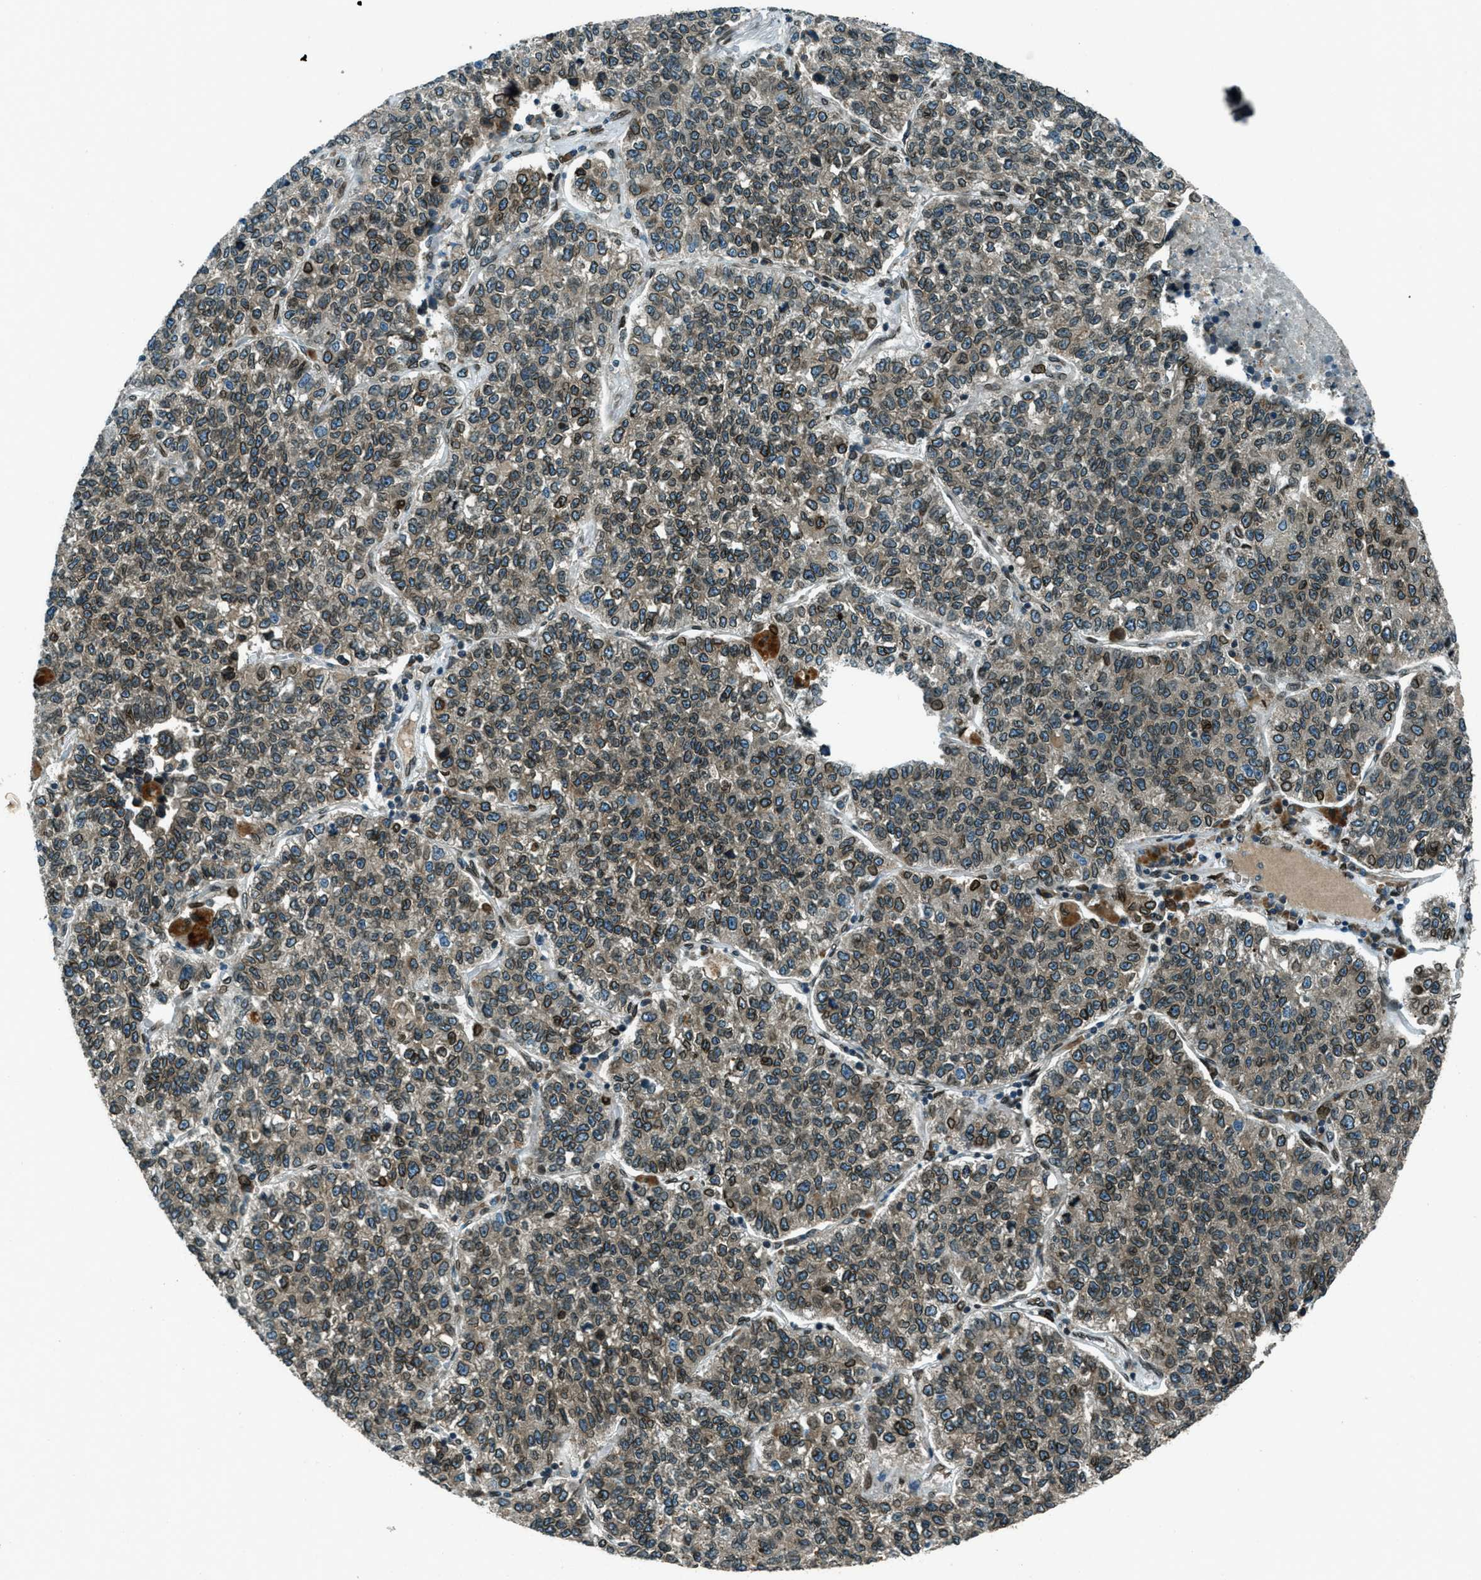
{"staining": {"intensity": "moderate", "quantity": ">75%", "location": "cytoplasmic/membranous,nuclear"}, "tissue": "lung cancer", "cell_type": "Tumor cells", "image_type": "cancer", "snomed": [{"axis": "morphology", "description": "Adenocarcinoma, NOS"}, {"axis": "topography", "description": "Lung"}], "caption": "Immunohistochemical staining of lung cancer shows medium levels of moderate cytoplasmic/membranous and nuclear protein staining in about >75% of tumor cells. (brown staining indicates protein expression, while blue staining denotes nuclei).", "gene": "LEMD2", "patient": {"sex": "male", "age": 49}}